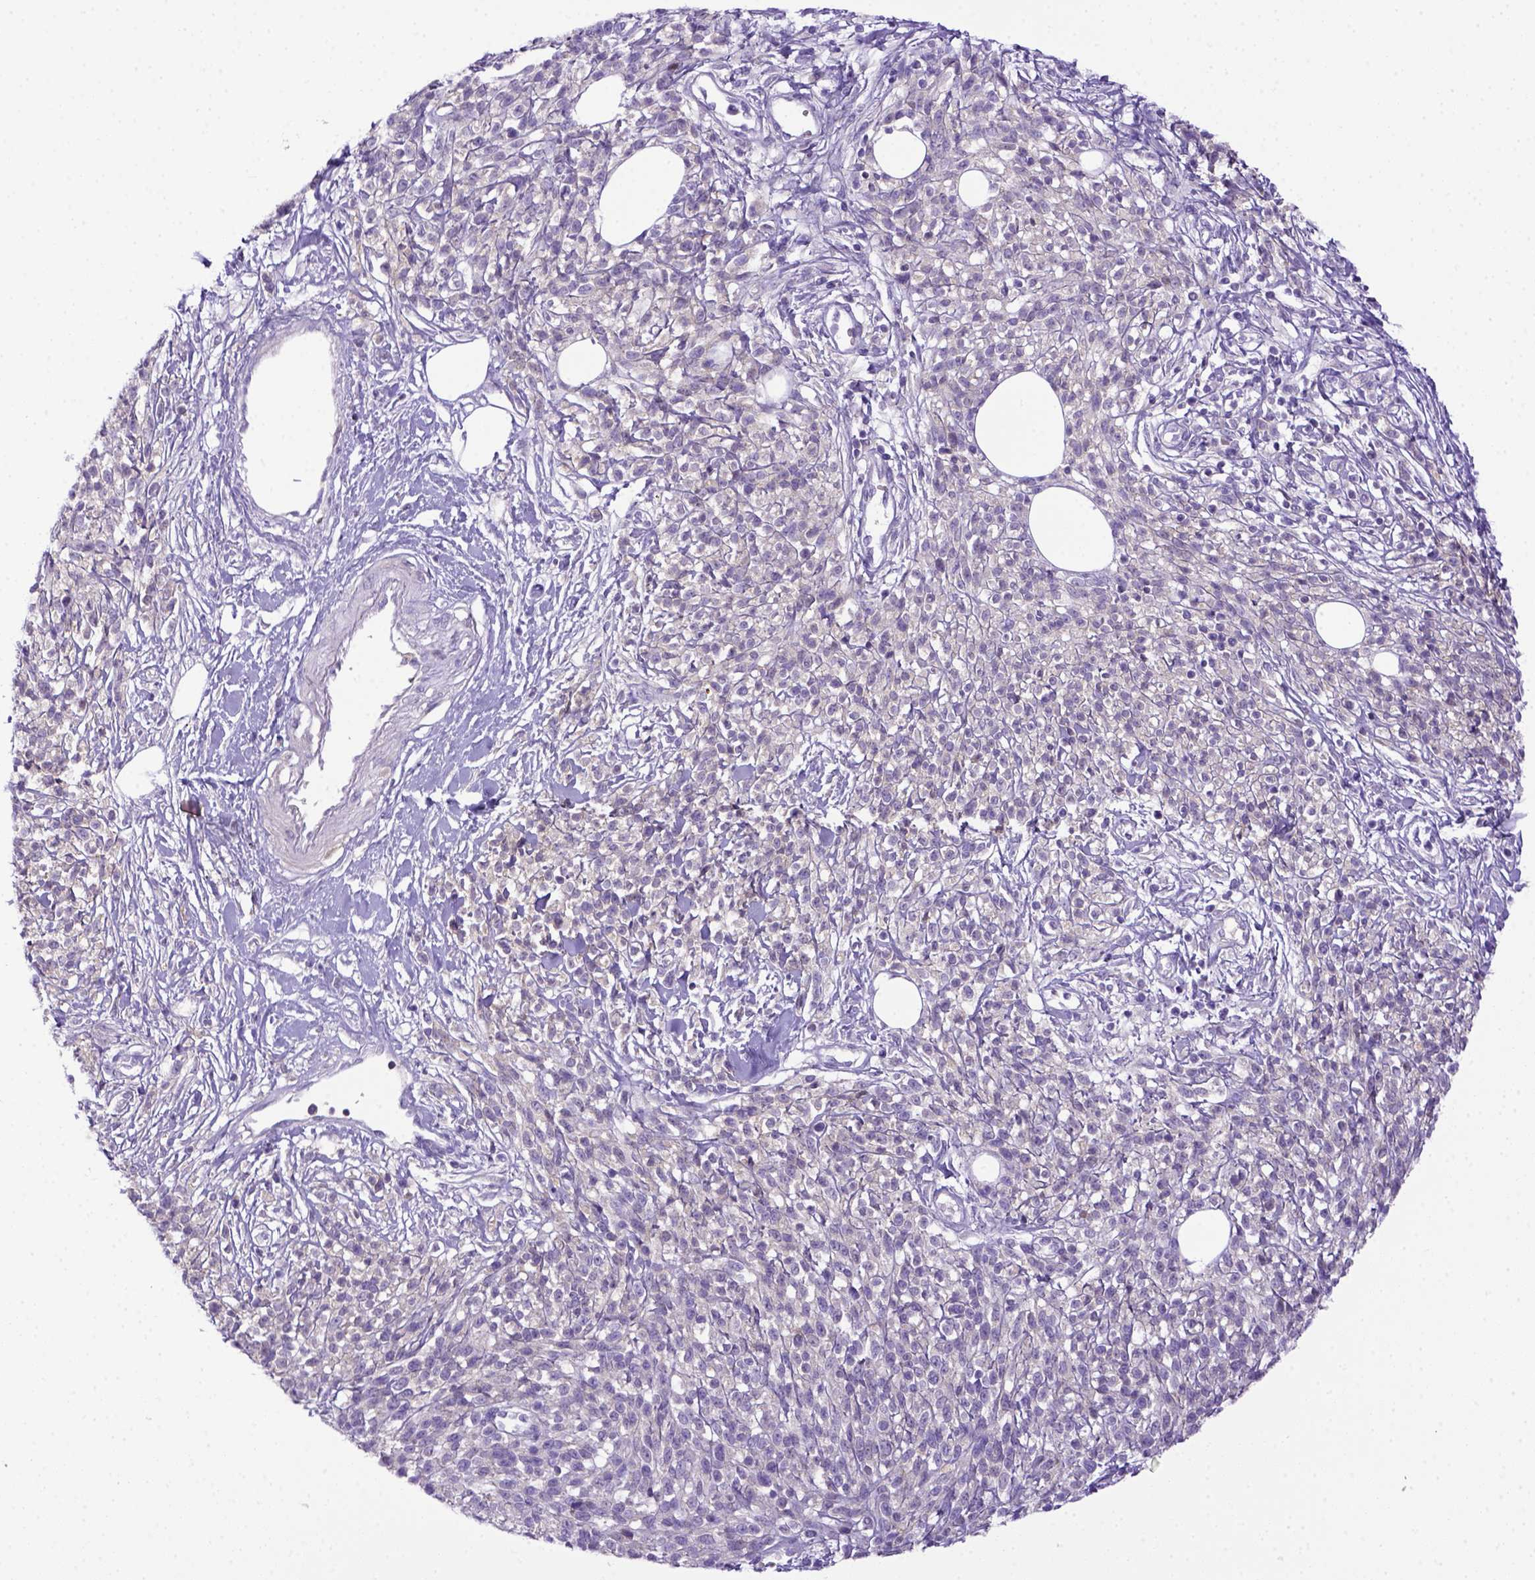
{"staining": {"intensity": "negative", "quantity": "none", "location": "none"}, "tissue": "melanoma", "cell_type": "Tumor cells", "image_type": "cancer", "snomed": [{"axis": "morphology", "description": "Malignant melanoma, NOS"}, {"axis": "topography", "description": "Skin"}, {"axis": "topography", "description": "Skin of trunk"}], "caption": "Protein analysis of melanoma exhibits no significant expression in tumor cells.", "gene": "ITIH4", "patient": {"sex": "male", "age": 74}}